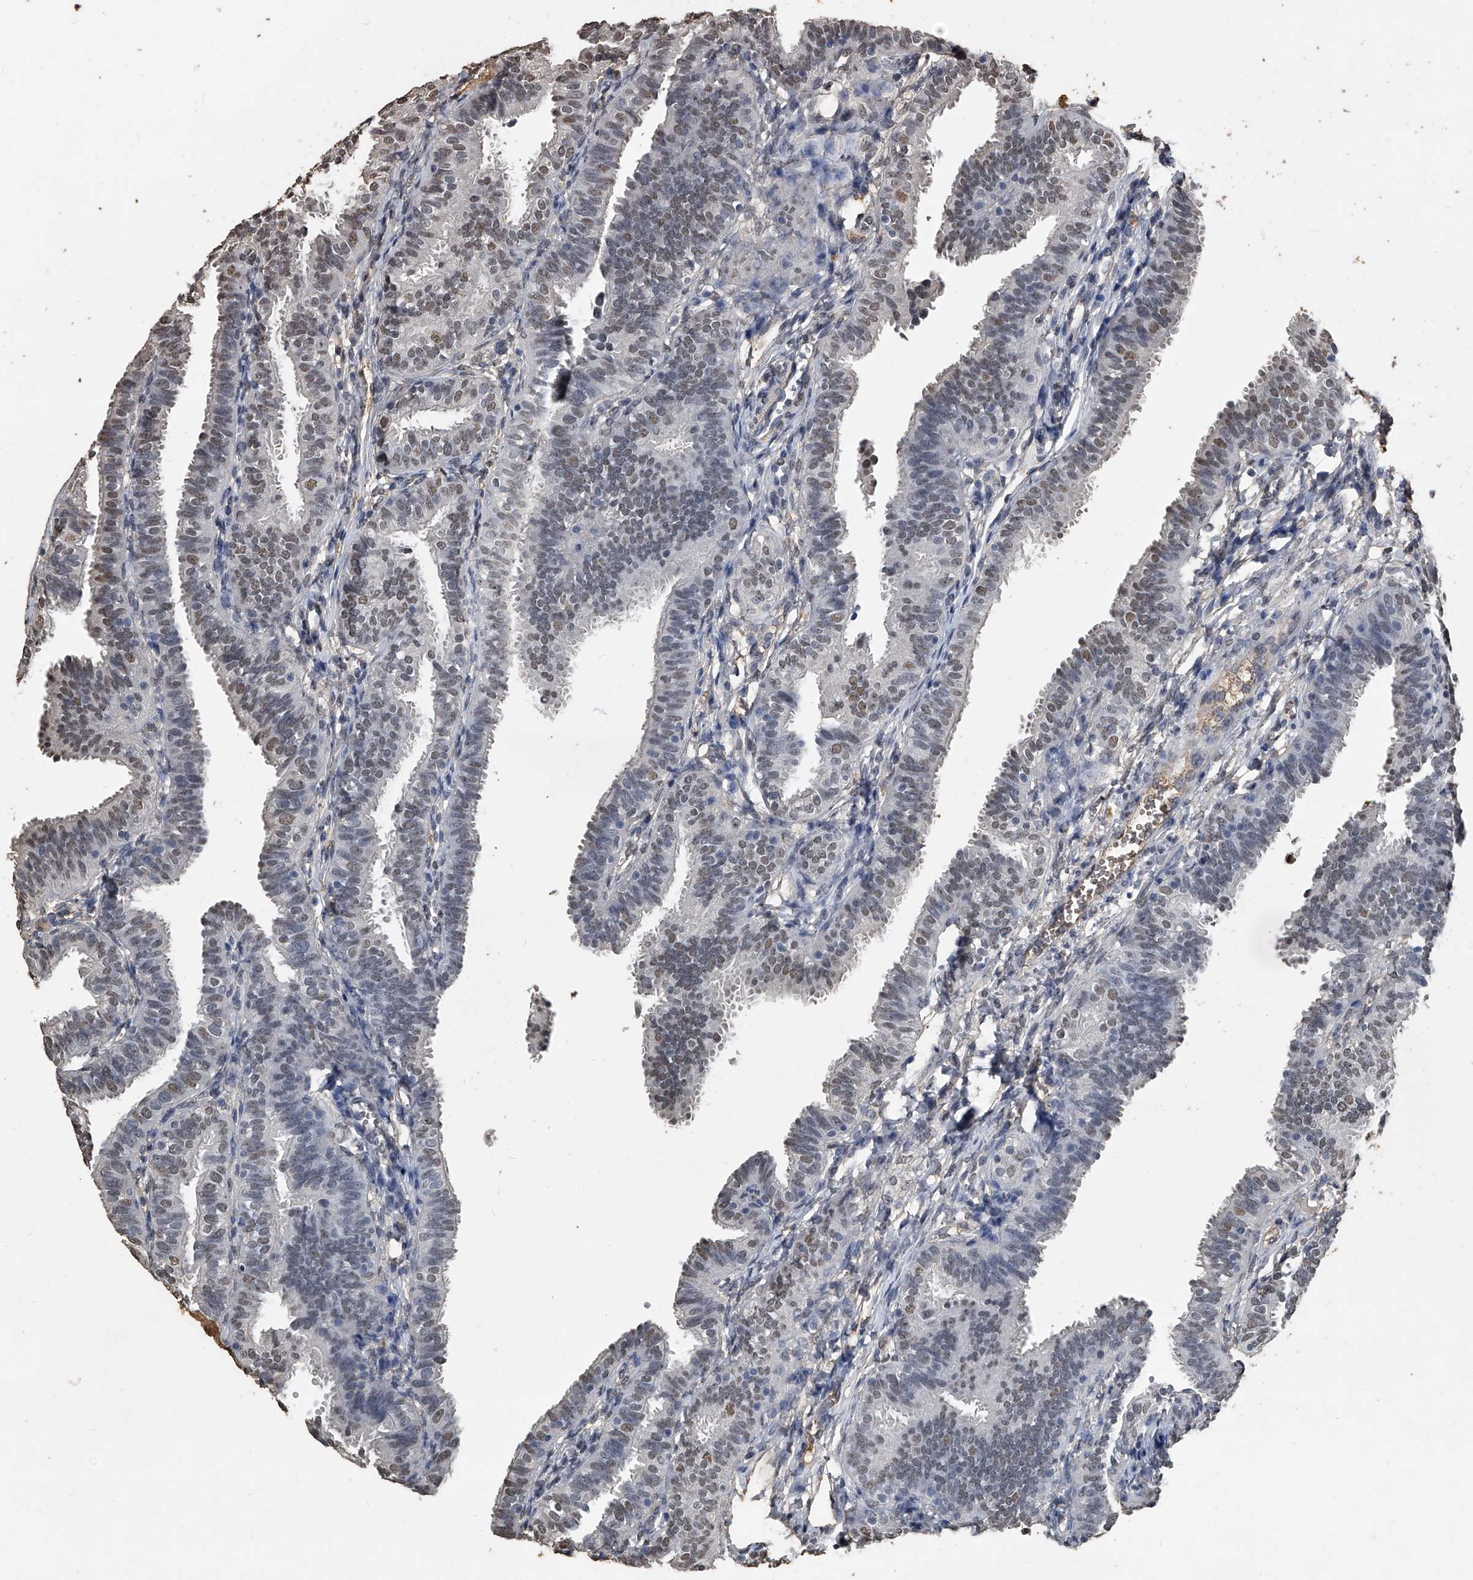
{"staining": {"intensity": "moderate", "quantity": ">75%", "location": "nuclear"}, "tissue": "fallopian tube", "cell_type": "Glandular cells", "image_type": "normal", "snomed": [{"axis": "morphology", "description": "Normal tissue, NOS"}, {"axis": "topography", "description": "Fallopian tube"}], "caption": "High-power microscopy captured an immunohistochemistry image of benign fallopian tube, revealing moderate nuclear expression in about >75% of glandular cells.", "gene": "MATR3", "patient": {"sex": "female", "age": 35}}